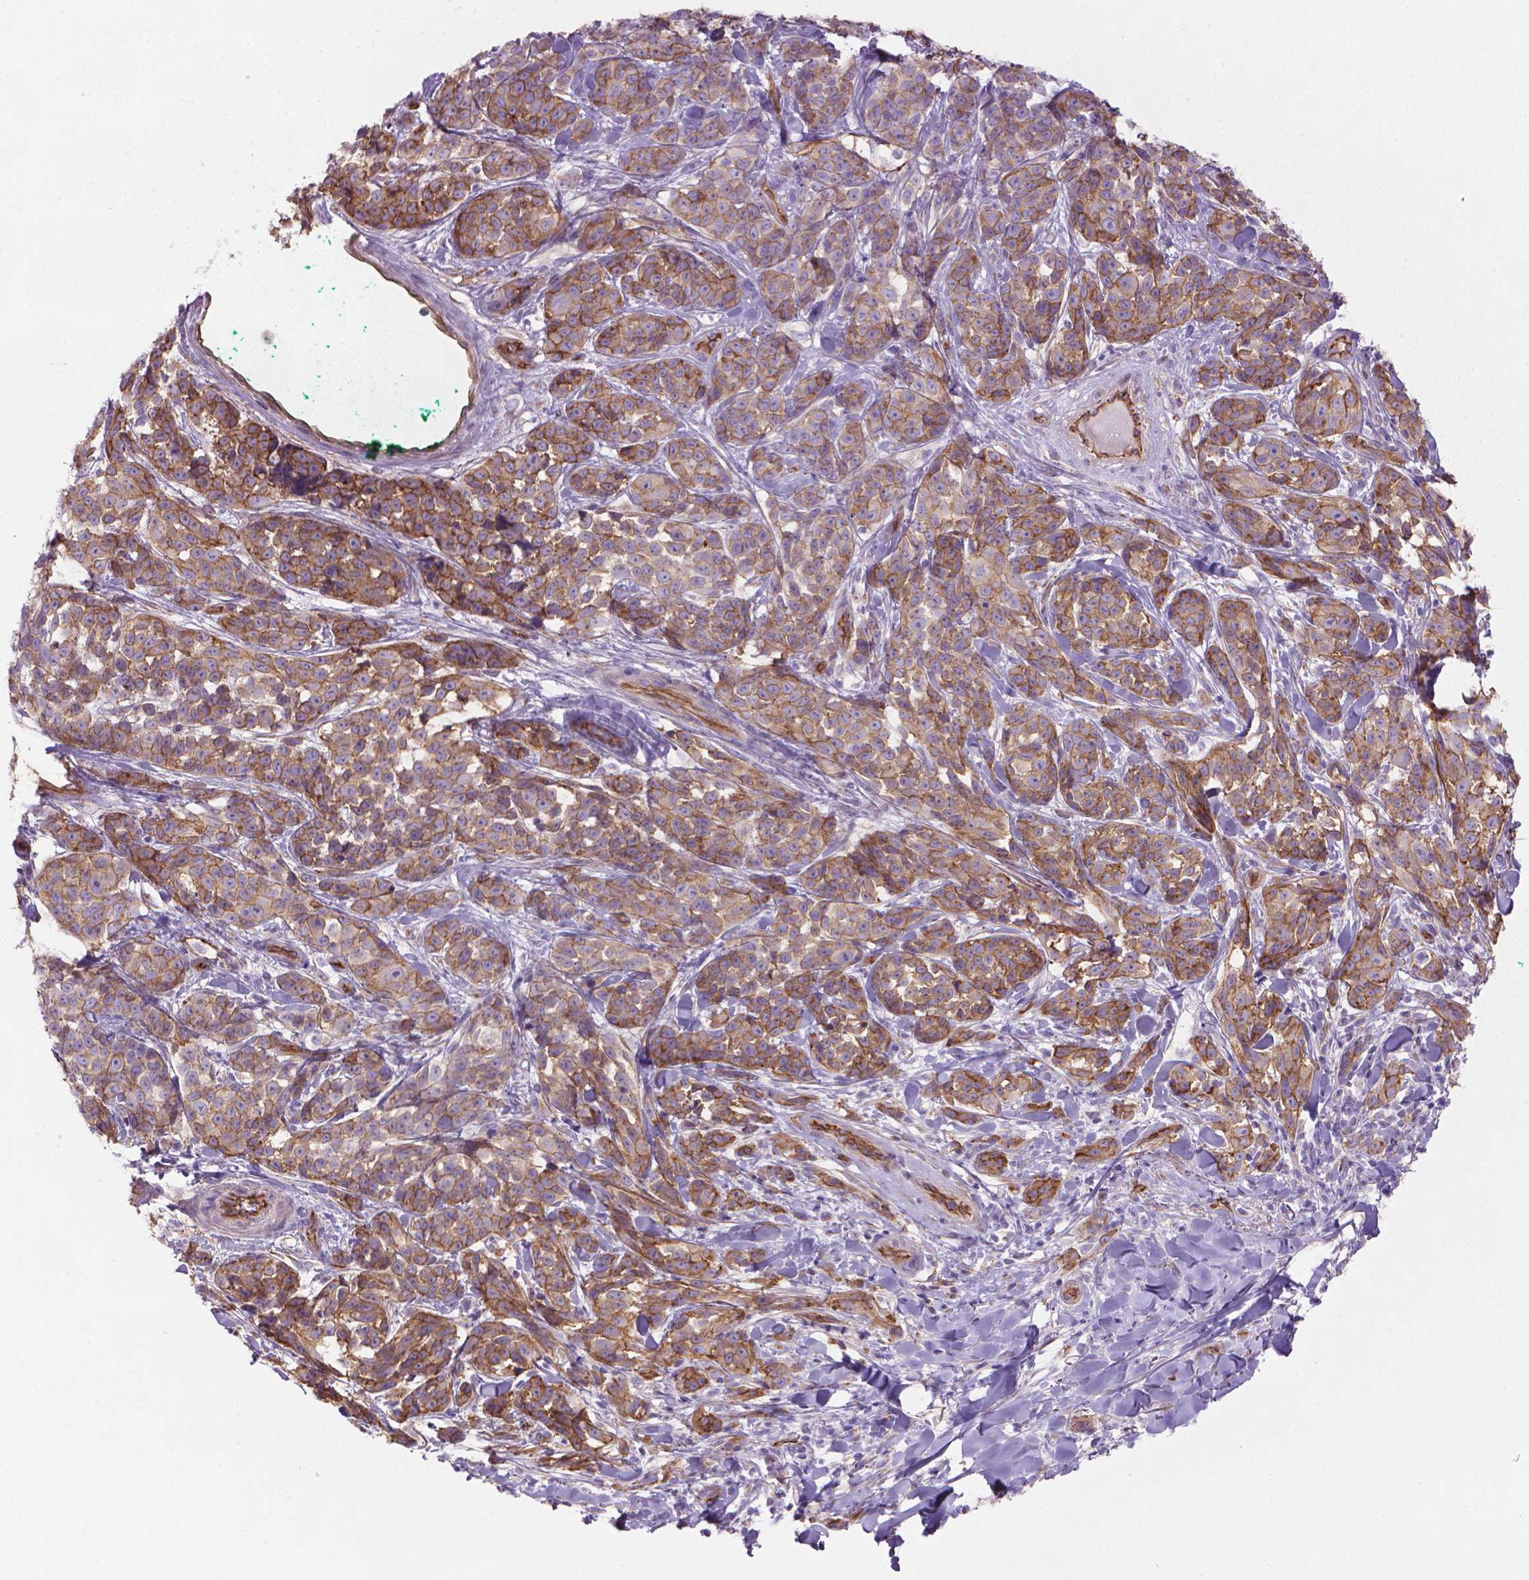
{"staining": {"intensity": "moderate", "quantity": ">75%", "location": "cytoplasmic/membranous"}, "tissue": "melanoma", "cell_type": "Tumor cells", "image_type": "cancer", "snomed": [{"axis": "morphology", "description": "Malignant melanoma, NOS"}, {"axis": "topography", "description": "Skin"}], "caption": "Brown immunohistochemical staining in melanoma reveals moderate cytoplasmic/membranous positivity in about >75% of tumor cells.", "gene": "TENT5A", "patient": {"sex": "female", "age": 88}}